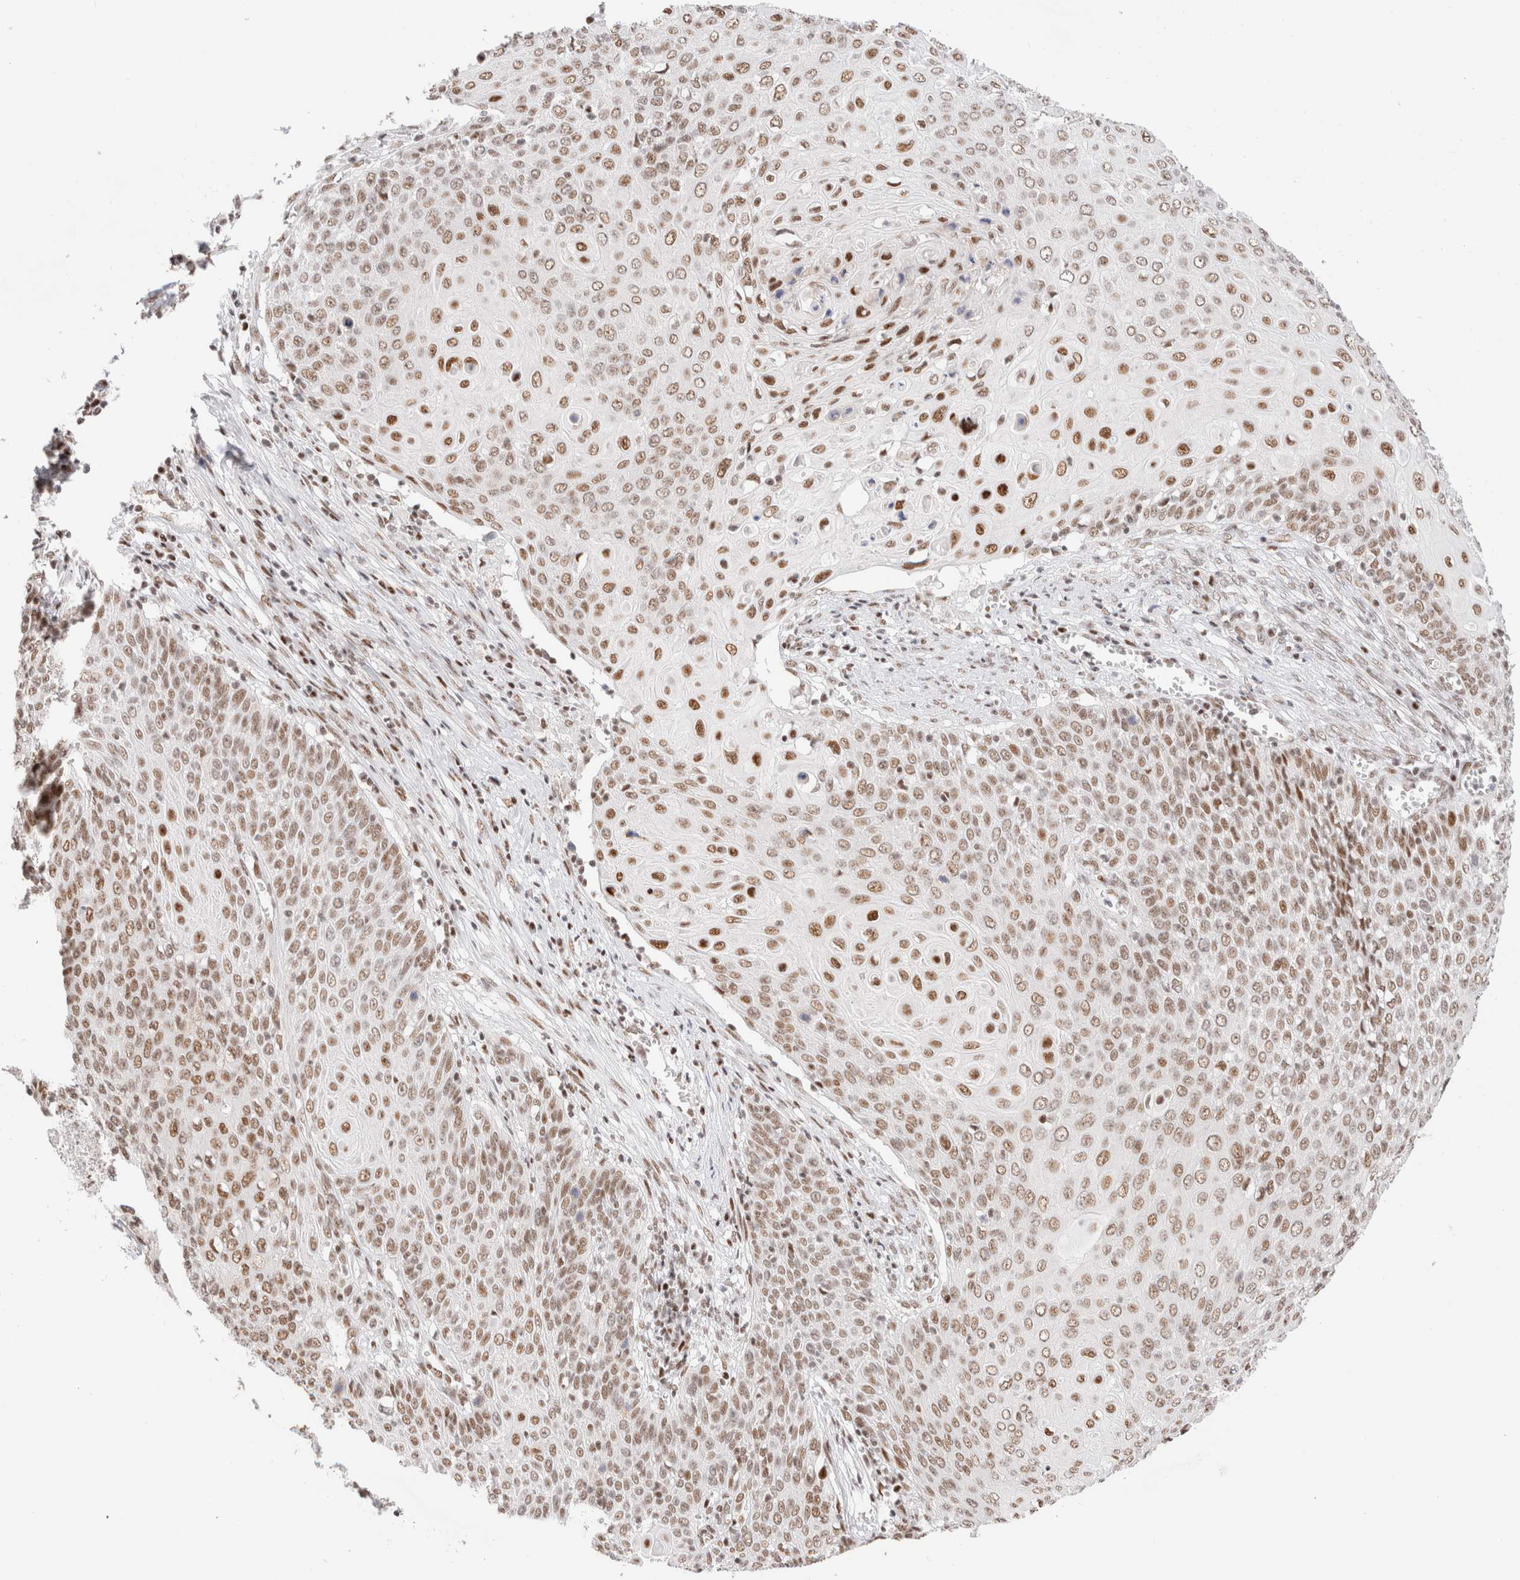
{"staining": {"intensity": "moderate", "quantity": ">75%", "location": "nuclear"}, "tissue": "cervical cancer", "cell_type": "Tumor cells", "image_type": "cancer", "snomed": [{"axis": "morphology", "description": "Squamous cell carcinoma, NOS"}, {"axis": "topography", "description": "Cervix"}], "caption": "A brown stain highlights moderate nuclear positivity of a protein in cervical cancer tumor cells.", "gene": "ZNF282", "patient": {"sex": "female", "age": 39}}